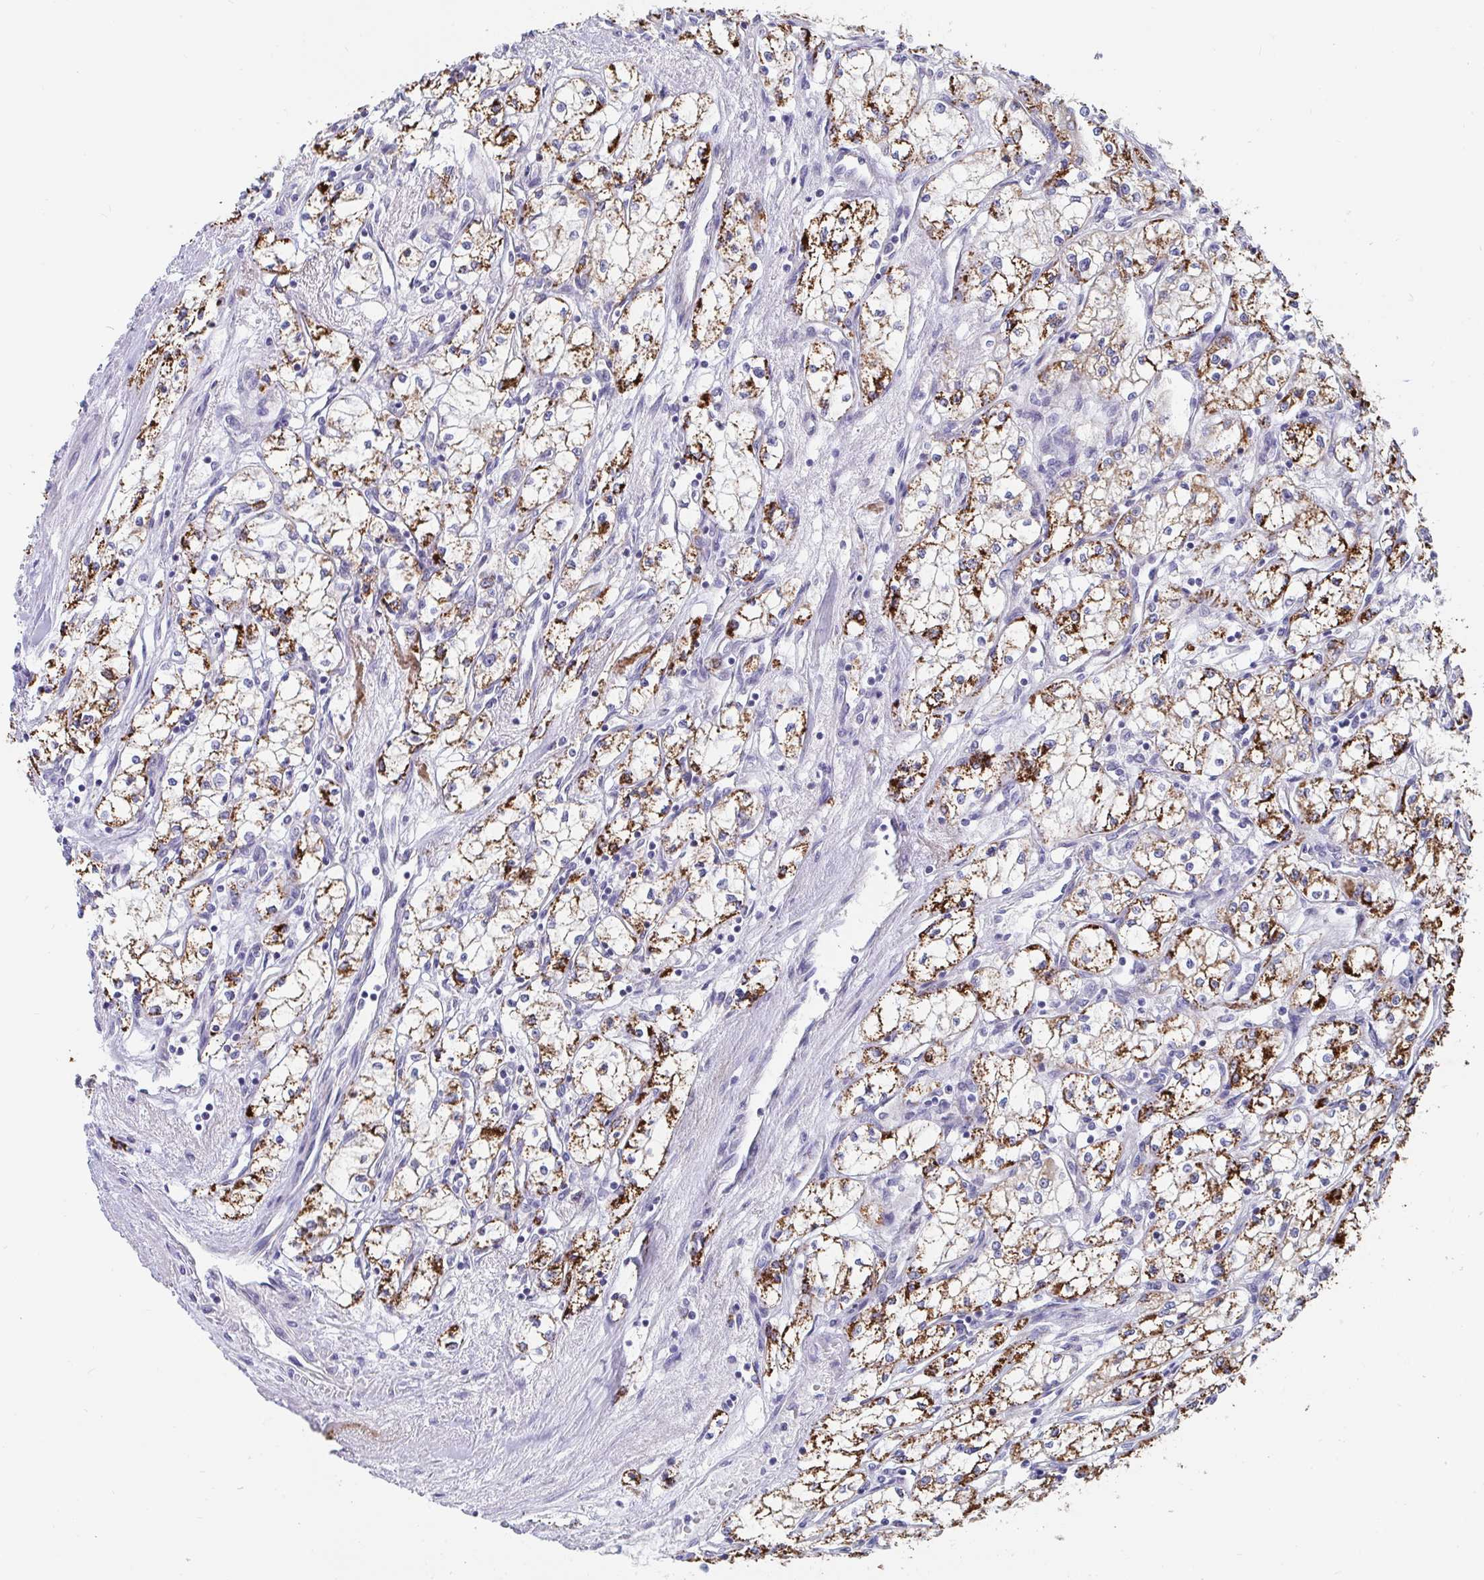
{"staining": {"intensity": "strong", "quantity": "25%-75%", "location": "cytoplasmic/membranous"}, "tissue": "renal cancer", "cell_type": "Tumor cells", "image_type": "cancer", "snomed": [{"axis": "morphology", "description": "Adenocarcinoma, NOS"}, {"axis": "topography", "description": "Kidney"}], "caption": "Immunohistochemistry staining of renal adenocarcinoma, which shows high levels of strong cytoplasmic/membranous staining in about 25%-75% of tumor cells indicating strong cytoplasmic/membranous protein positivity. The staining was performed using DAB (3,3'-diaminobenzidine) (brown) for protein detection and nuclei were counterstained in hematoxylin (blue).", "gene": "FAM156B", "patient": {"sex": "male", "age": 59}}